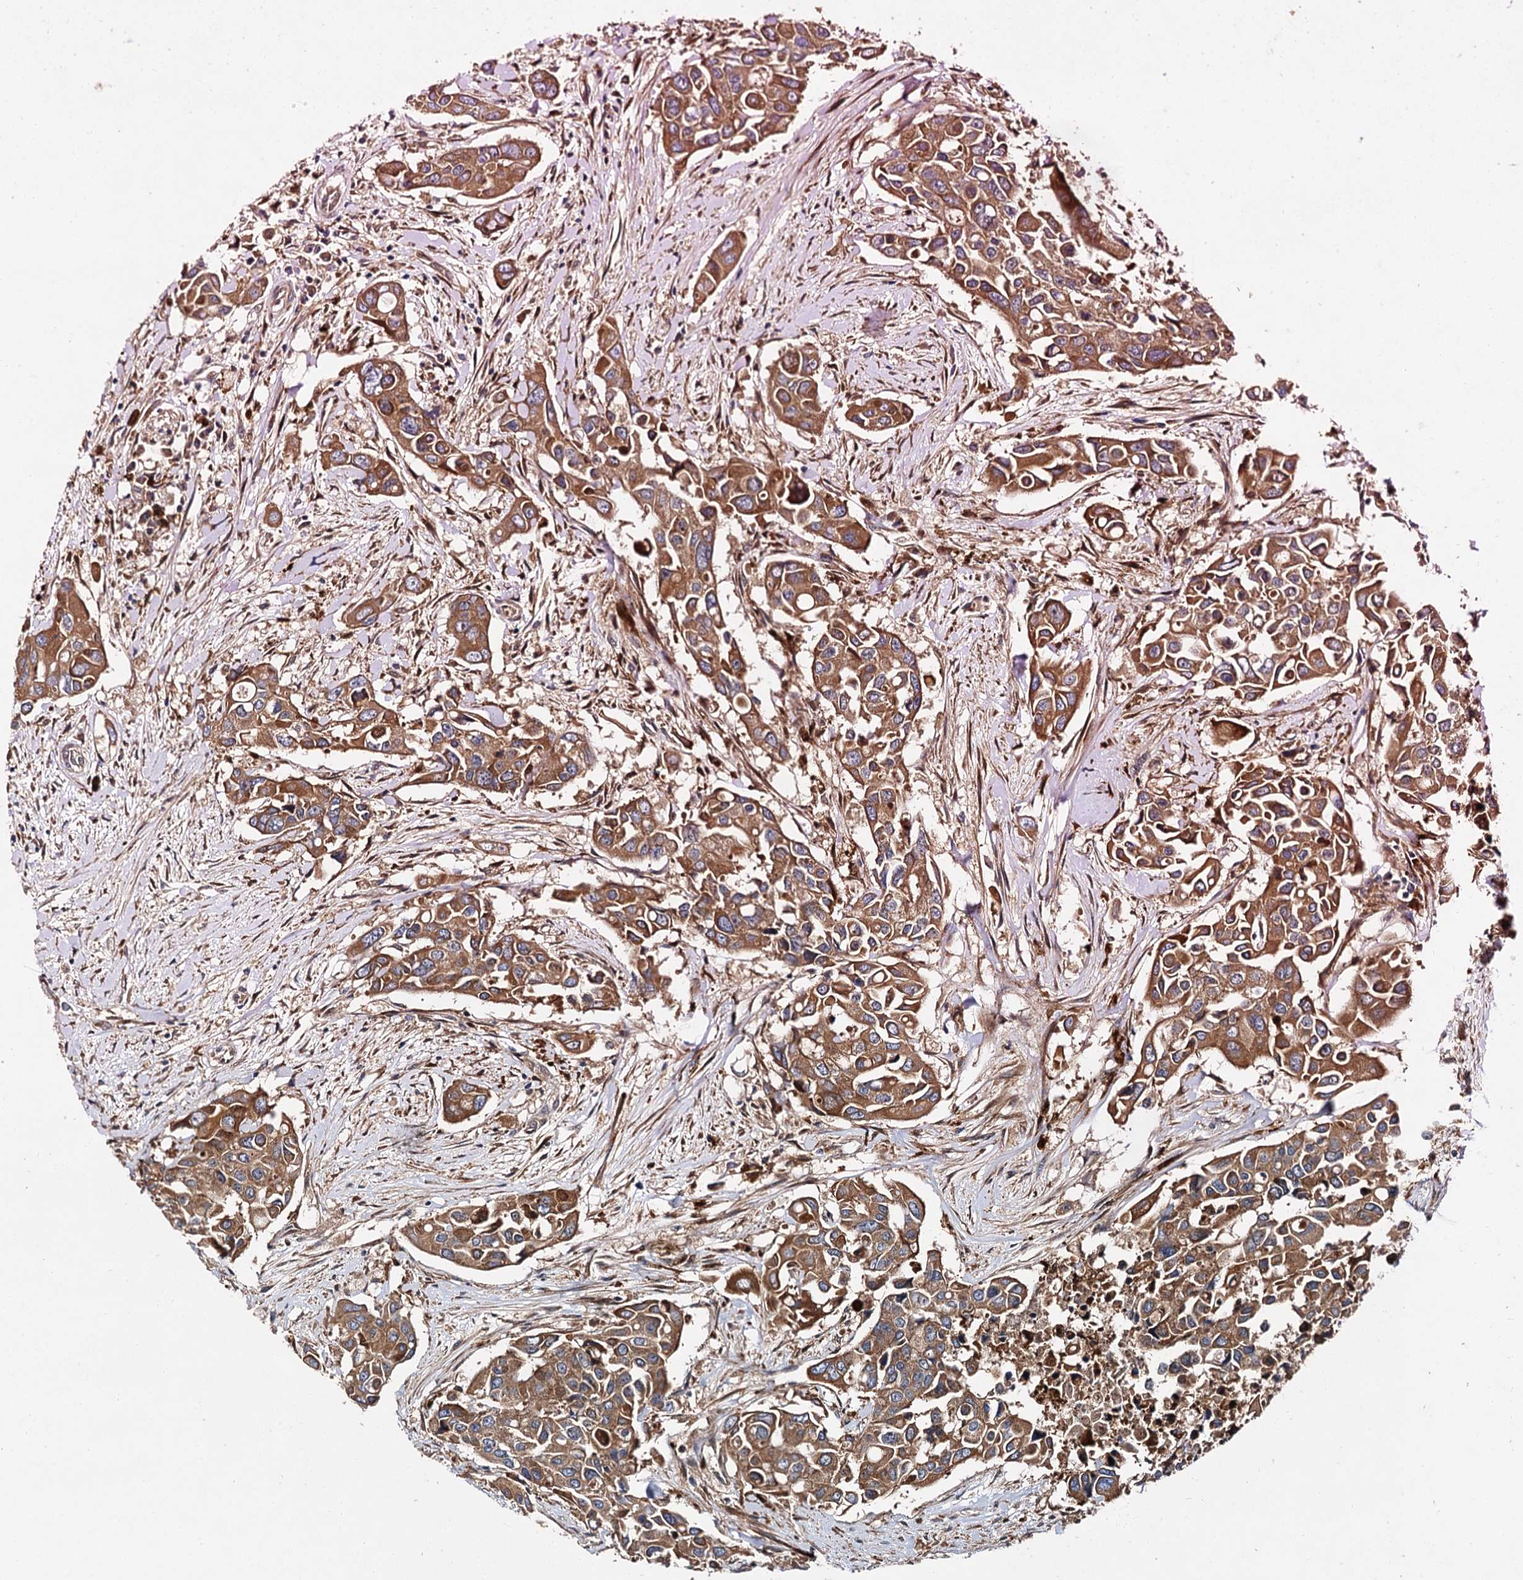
{"staining": {"intensity": "moderate", "quantity": ">75%", "location": "cytoplasmic/membranous"}, "tissue": "colorectal cancer", "cell_type": "Tumor cells", "image_type": "cancer", "snomed": [{"axis": "morphology", "description": "Adenocarcinoma, NOS"}, {"axis": "topography", "description": "Colon"}], "caption": "Protein staining of colorectal cancer (adenocarcinoma) tissue demonstrates moderate cytoplasmic/membranous expression in approximately >75% of tumor cells. The staining was performed using DAB, with brown indicating positive protein expression. Nuclei are stained blue with hematoxylin.", "gene": "NAA25", "patient": {"sex": "male", "age": 77}}